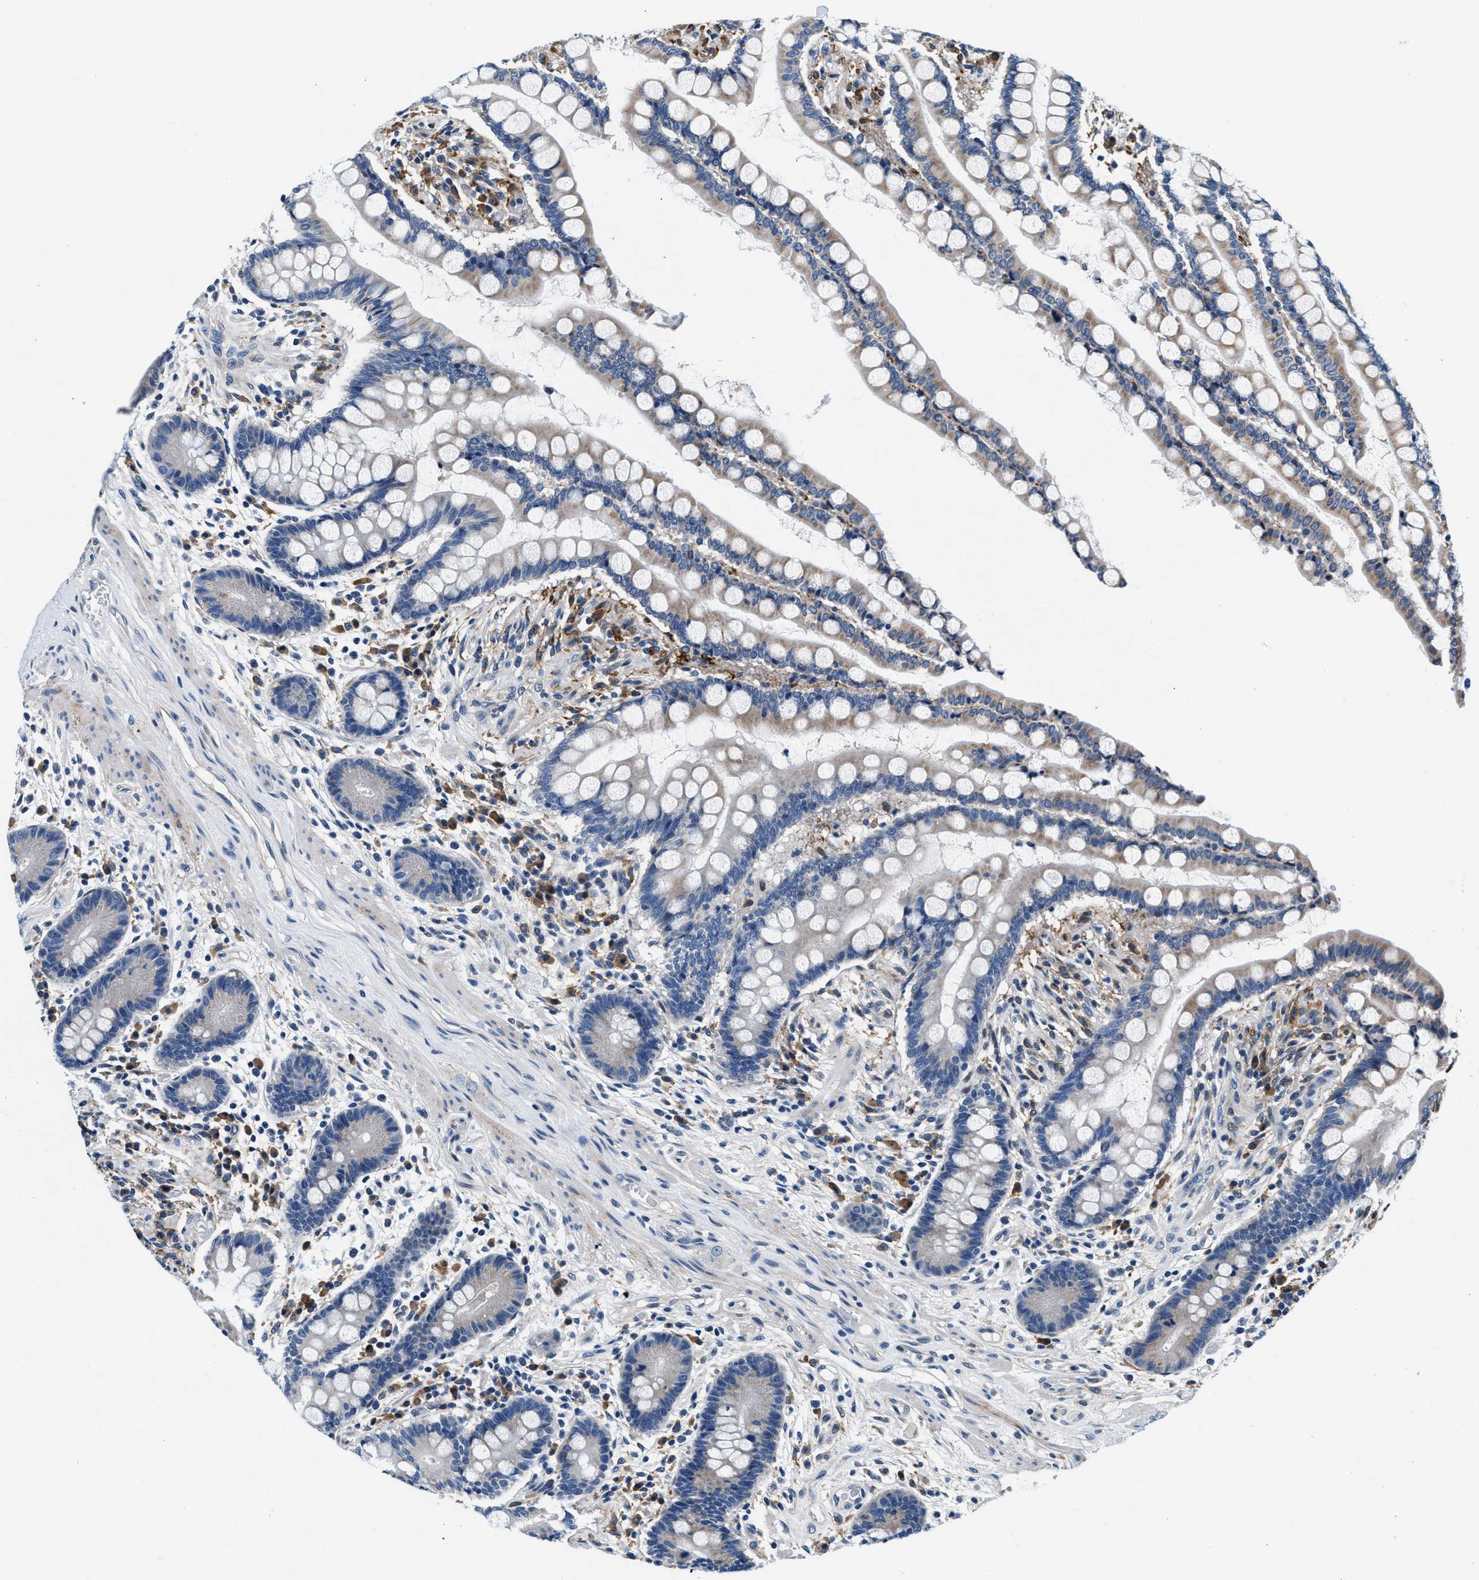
{"staining": {"intensity": "negative", "quantity": "none", "location": "none"}, "tissue": "colon", "cell_type": "Endothelial cells", "image_type": "normal", "snomed": [{"axis": "morphology", "description": "Normal tissue, NOS"}, {"axis": "topography", "description": "Colon"}], "caption": "A photomicrograph of colon stained for a protein demonstrates no brown staining in endothelial cells. The staining was performed using DAB (3,3'-diaminobenzidine) to visualize the protein expression in brown, while the nuclei were stained in blue with hematoxylin (Magnification: 20x).", "gene": "SLFN11", "patient": {"sex": "male", "age": 73}}